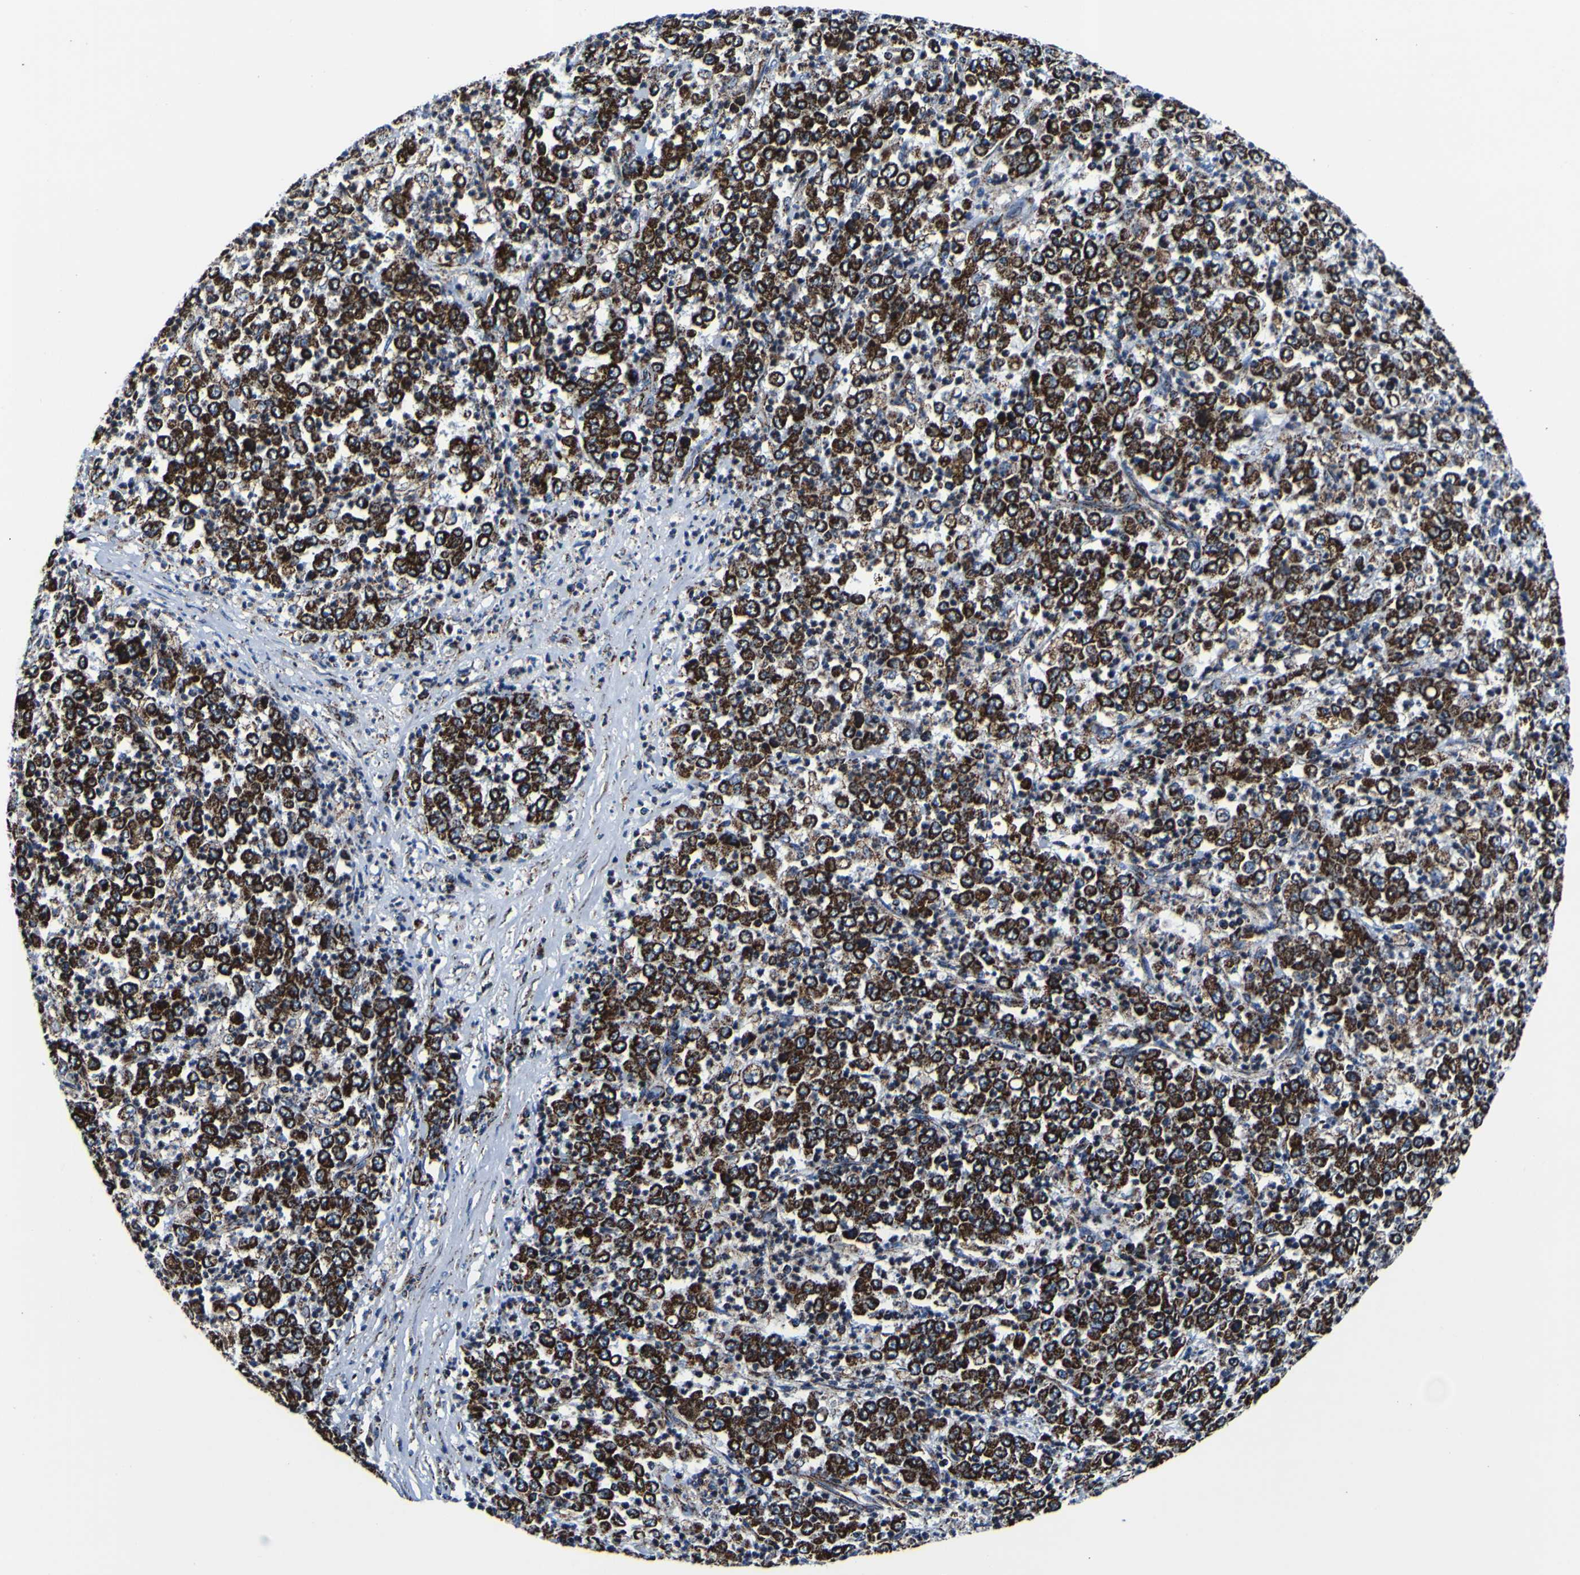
{"staining": {"intensity": "strong", "quantity": ">75%", "location": "cytoplasmic/membranous"}, "tissue": "stomach cancer", "cell_type": "Tumor cells", "image_type": "cancer", "snomed": [{"axis": "morphology", "description": "Adenocarcinoma, NOS"}, {"axis": "topography", "description": "Stomach, lower"}], "caption": "Stomach adenocarcinoma tissue demonstrates strong cytoplasmic/membranous expression in approximately >75% of tumor cells", "gene": "PTRH2", "patient": {"sex": "female", "age": 71}}